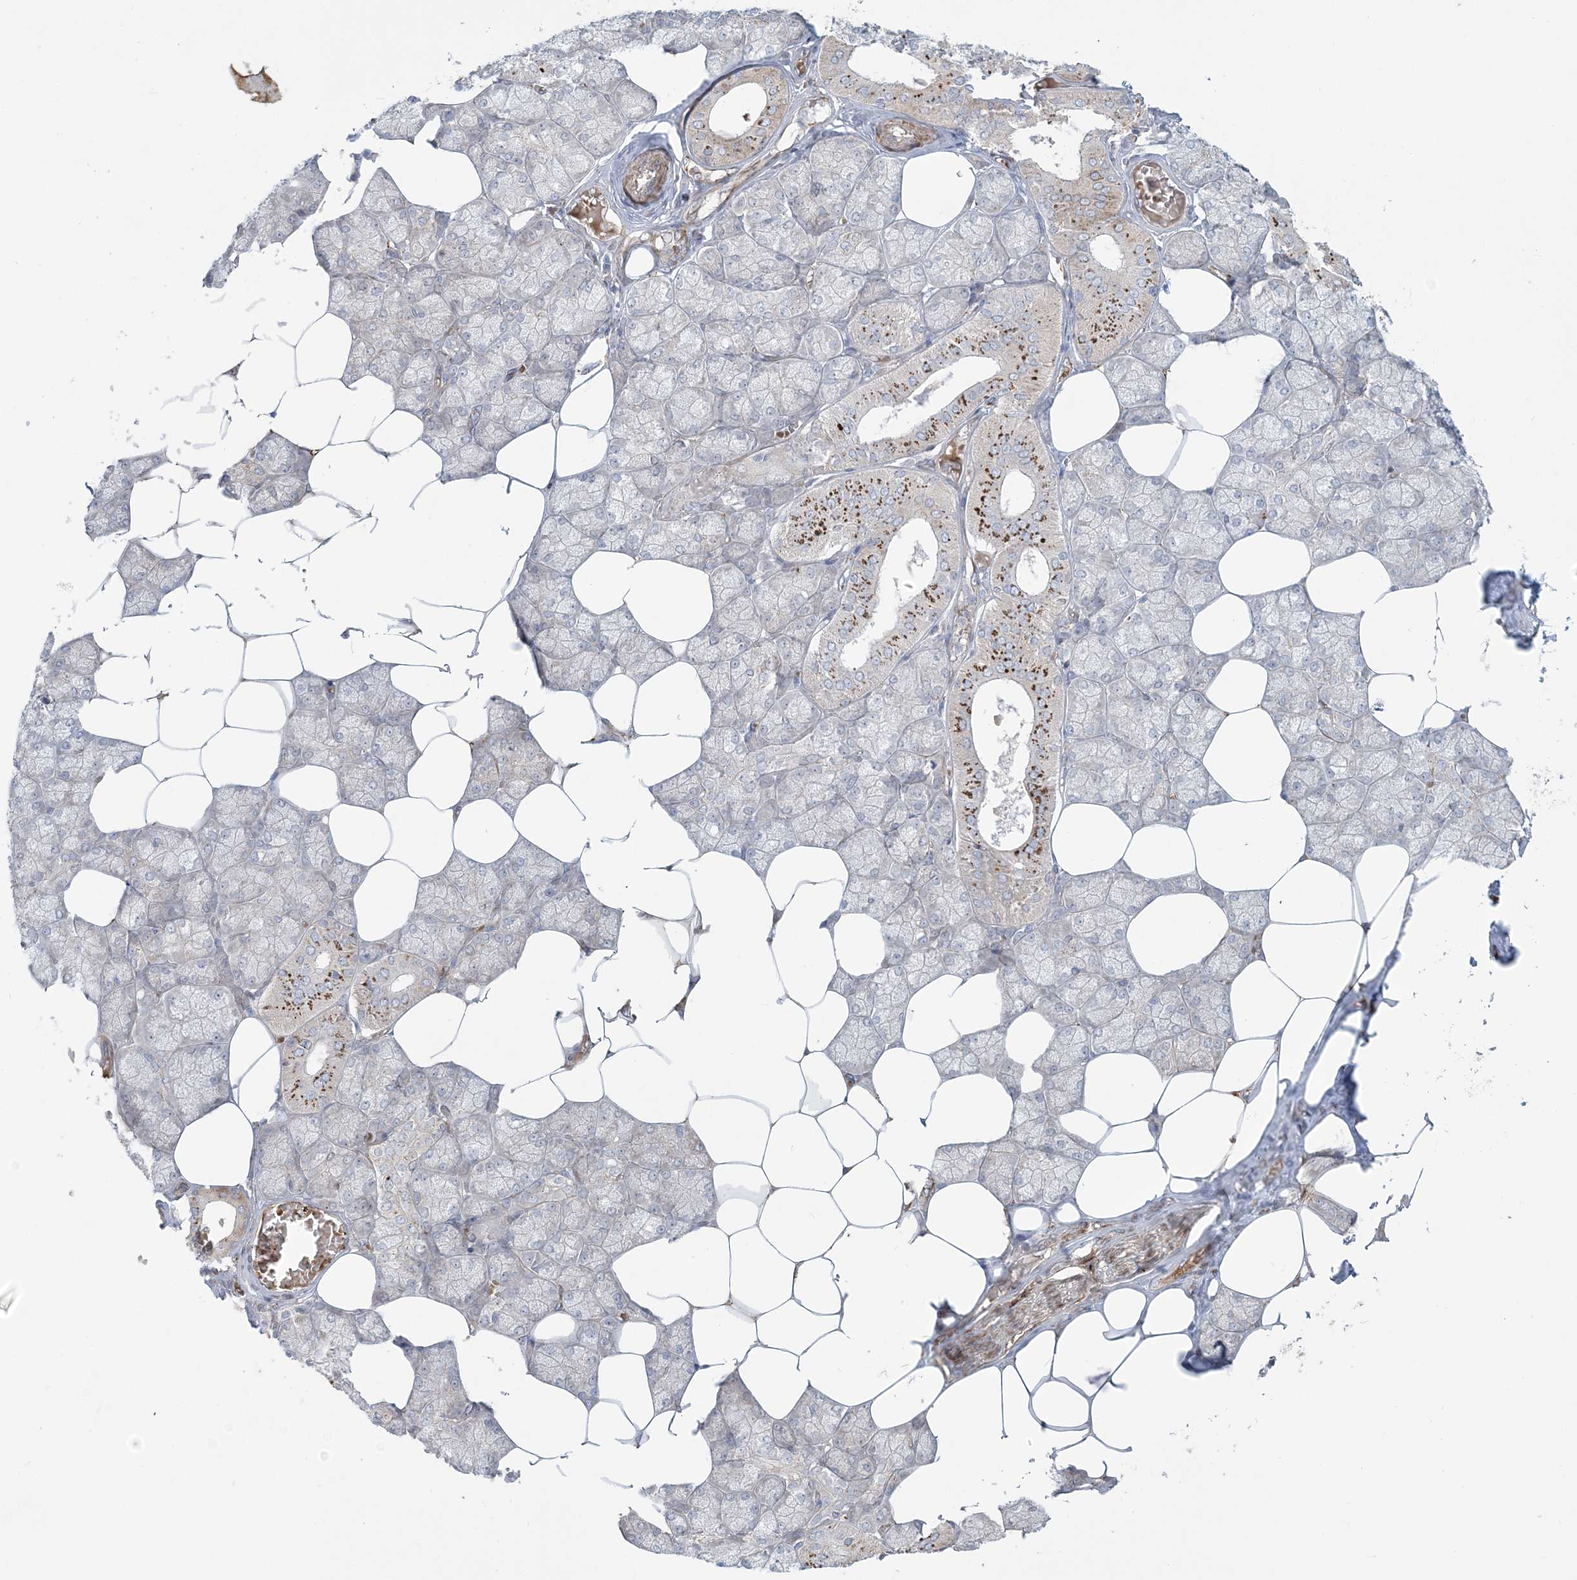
{"staining": {"intensity": "strong", "quantity": "<25%", "location": "cytoplasmic/membranous"}, "tissue": "salivary gland", "cell_type": "Glandular cells", "image_type": "normal", "snomed": [{"axis": "morphology", "description": "Normal tissue, NOS"}, {"axis": "topography", "description": "Salivary gland"}], "caption": "The image exhibits a brown stain indicating the presence of a protein in the cytoplasmic/membranous of glandular cells in salivary gland. The staining was performed using DAB to visualize the protein expression in brown, while the nuclei were stained in blue with hematoxylin (Magnification: 20x).", "gene": "NUDT9", "patient": {"sex": "male", "age": 62}}